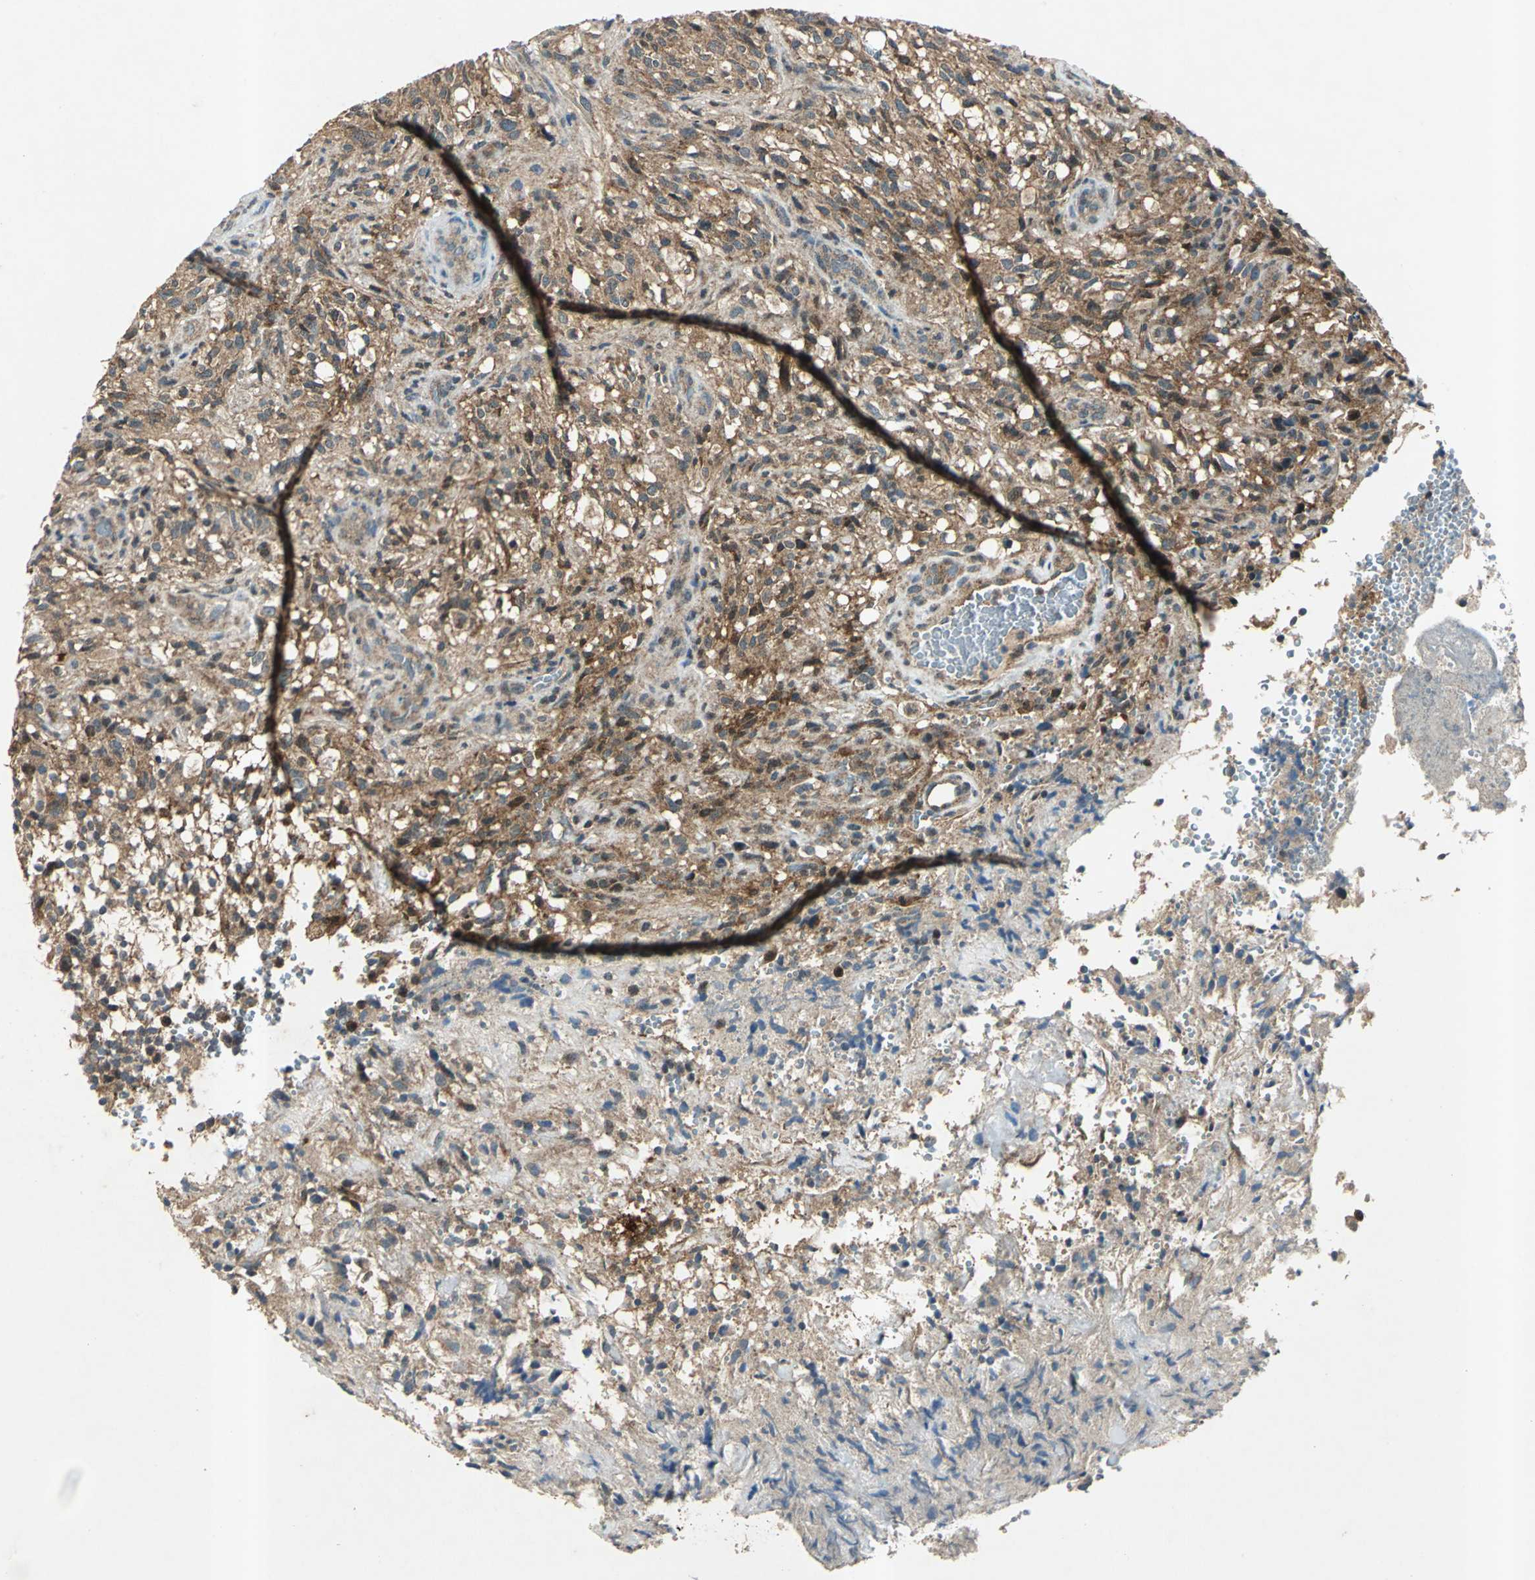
{"staining": {"intensity": "moderate", "quantity": ">75%", "location": "cytoplasmic/membranous"}, "tissue": "glioma", "cell_type": "Tumor cells", "image_type": "cancer", "snomed": [{"axis": "morphology", "description": "Normal tissue, NOS"}, {"axis": "morphology", "description": "Glioma, malignant, High grade"}, {"axis": "topography", "description": "Cerebral cortex"}], "caption": "Immunohistochemistry micrograph of human glioma stained for a protein (brown), which demonstrates medium levels of moderate cytoplasmic/membranous positivity in approximately >75% of tumor cells.", "gene": "AHSA1", "patient": {"sex": "male", "age": 75}}